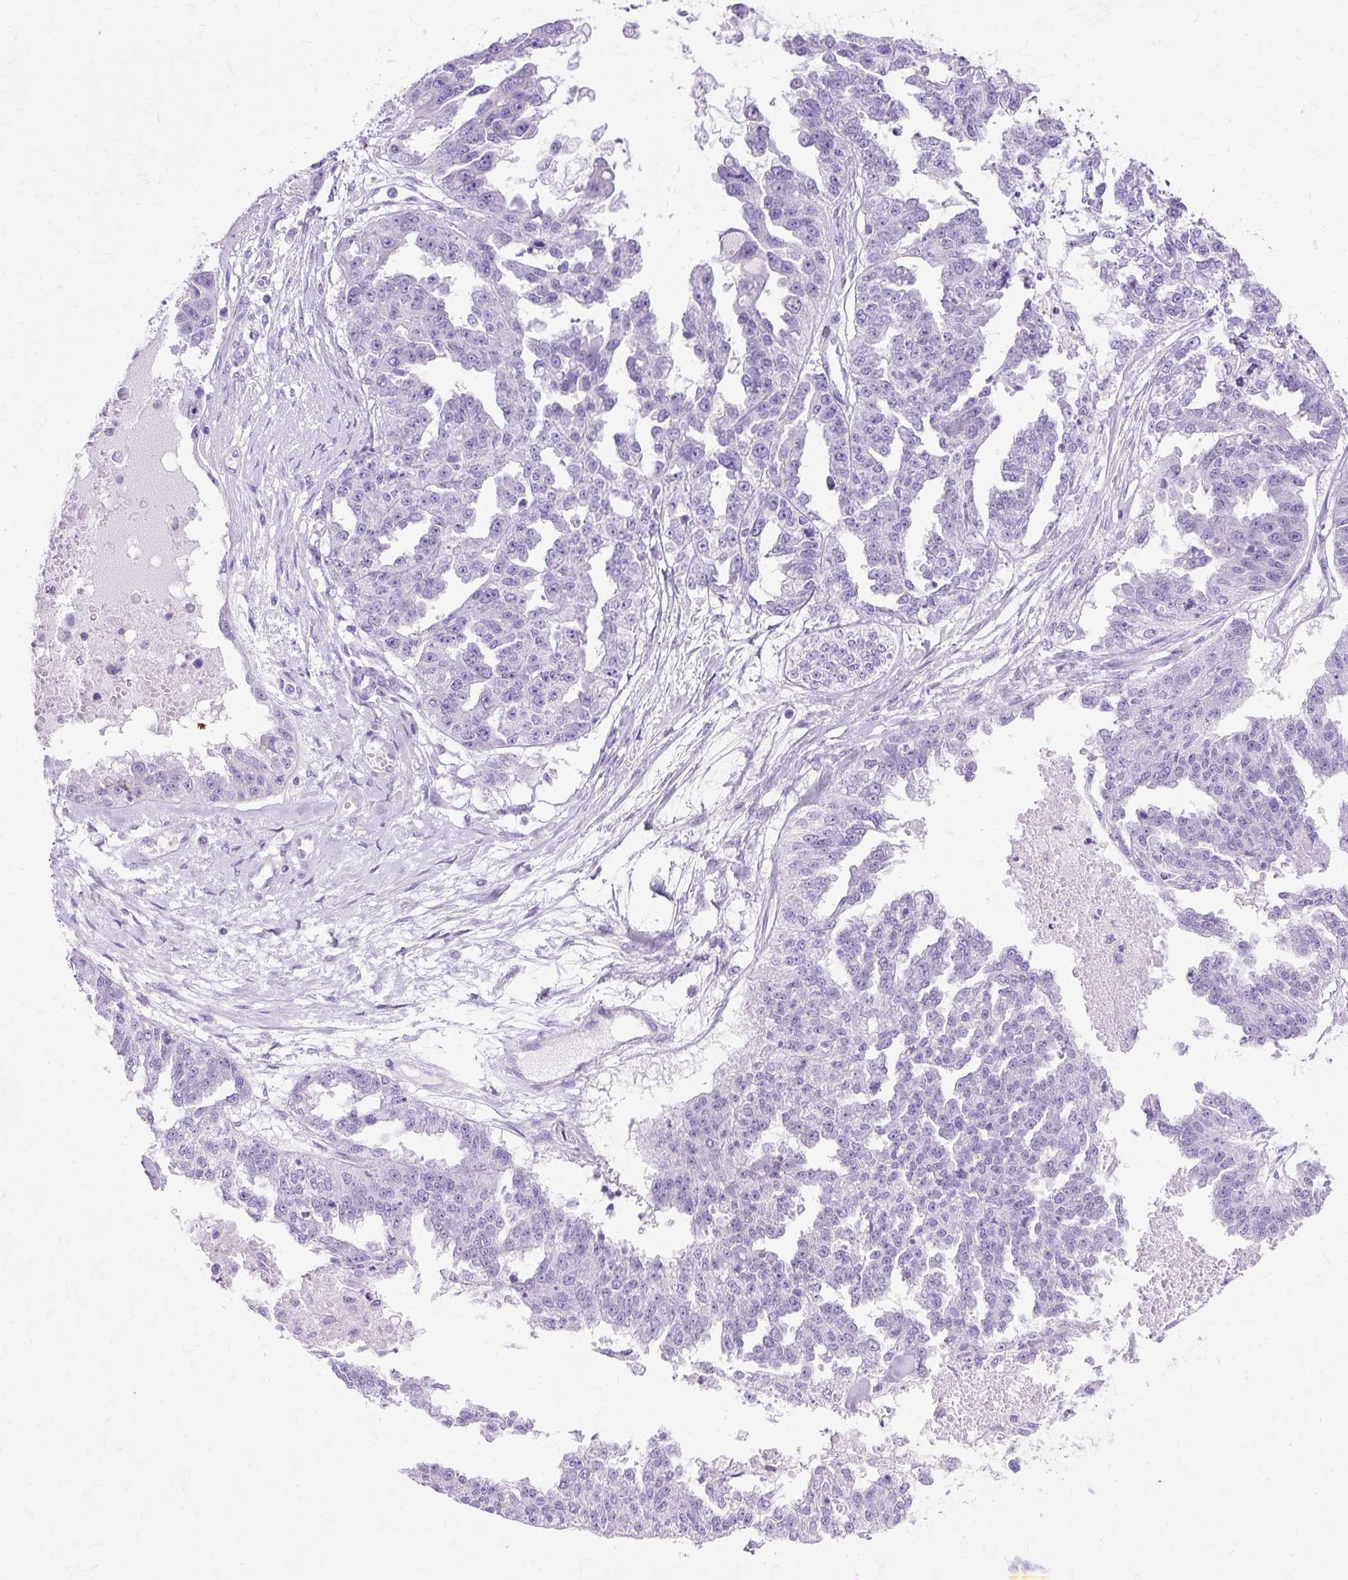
{"staining": {"intensity": "negative", "quantity": "none", "location": "none"}, "tissue": "ovarian cancer", "cell_type": "Tumor cells", "image_type": "cancer", "snomed": [{"axis": "morphology", "description": "Cystadenocarcinoma, serous, NOS"}, {"axis": "topography", "description": "Ovary"}], "caption": "Histopathology image shows no protein positivity in tumor cells of ovarian cancer tissue.", "gene": "MYO6", "patient": {"sex": "female", "age": 58}}